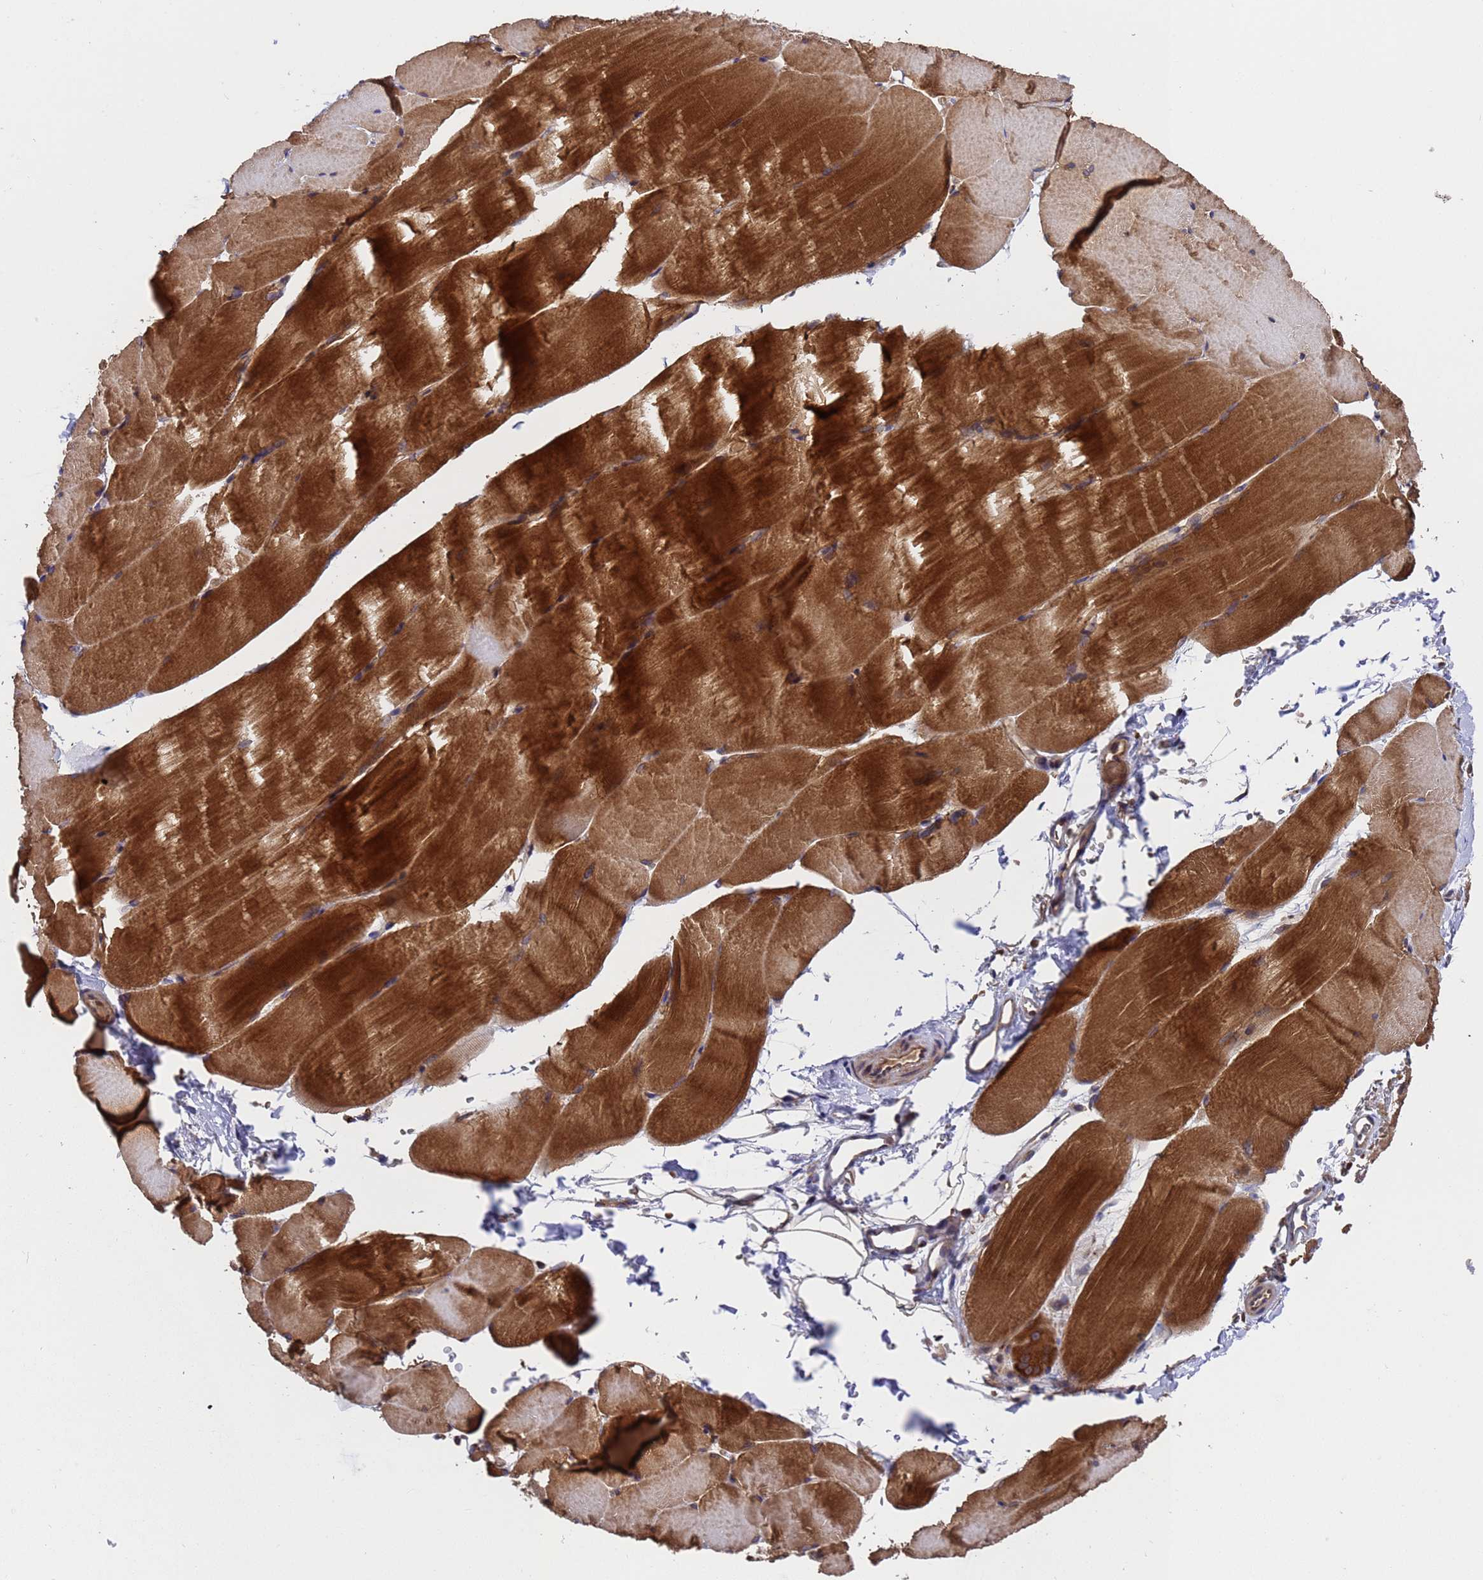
{"staining": {"intensity": "strong", "quantity": "25%-75%", "location": "cytoplasmic/membranous"}, "tissue": "skeletal muscle", "cell_type": "Myocytes", "image_type": "normal", "snomed": [{"axis": "morphology", "description": "Normal tissue, NOS"}, {"axis": "topography", "description": "Skeletal muscle"}, {"axis": "topography", "description": "Parathyroid gland"}], "caption": "Protein analysis of normal skeletal muscle exhibits strong cytoplasmic/membranous positivity in about 25%-75% of myocytes.", "gene": "TSR3", "patient": {"sex": "female", "age": 37}}